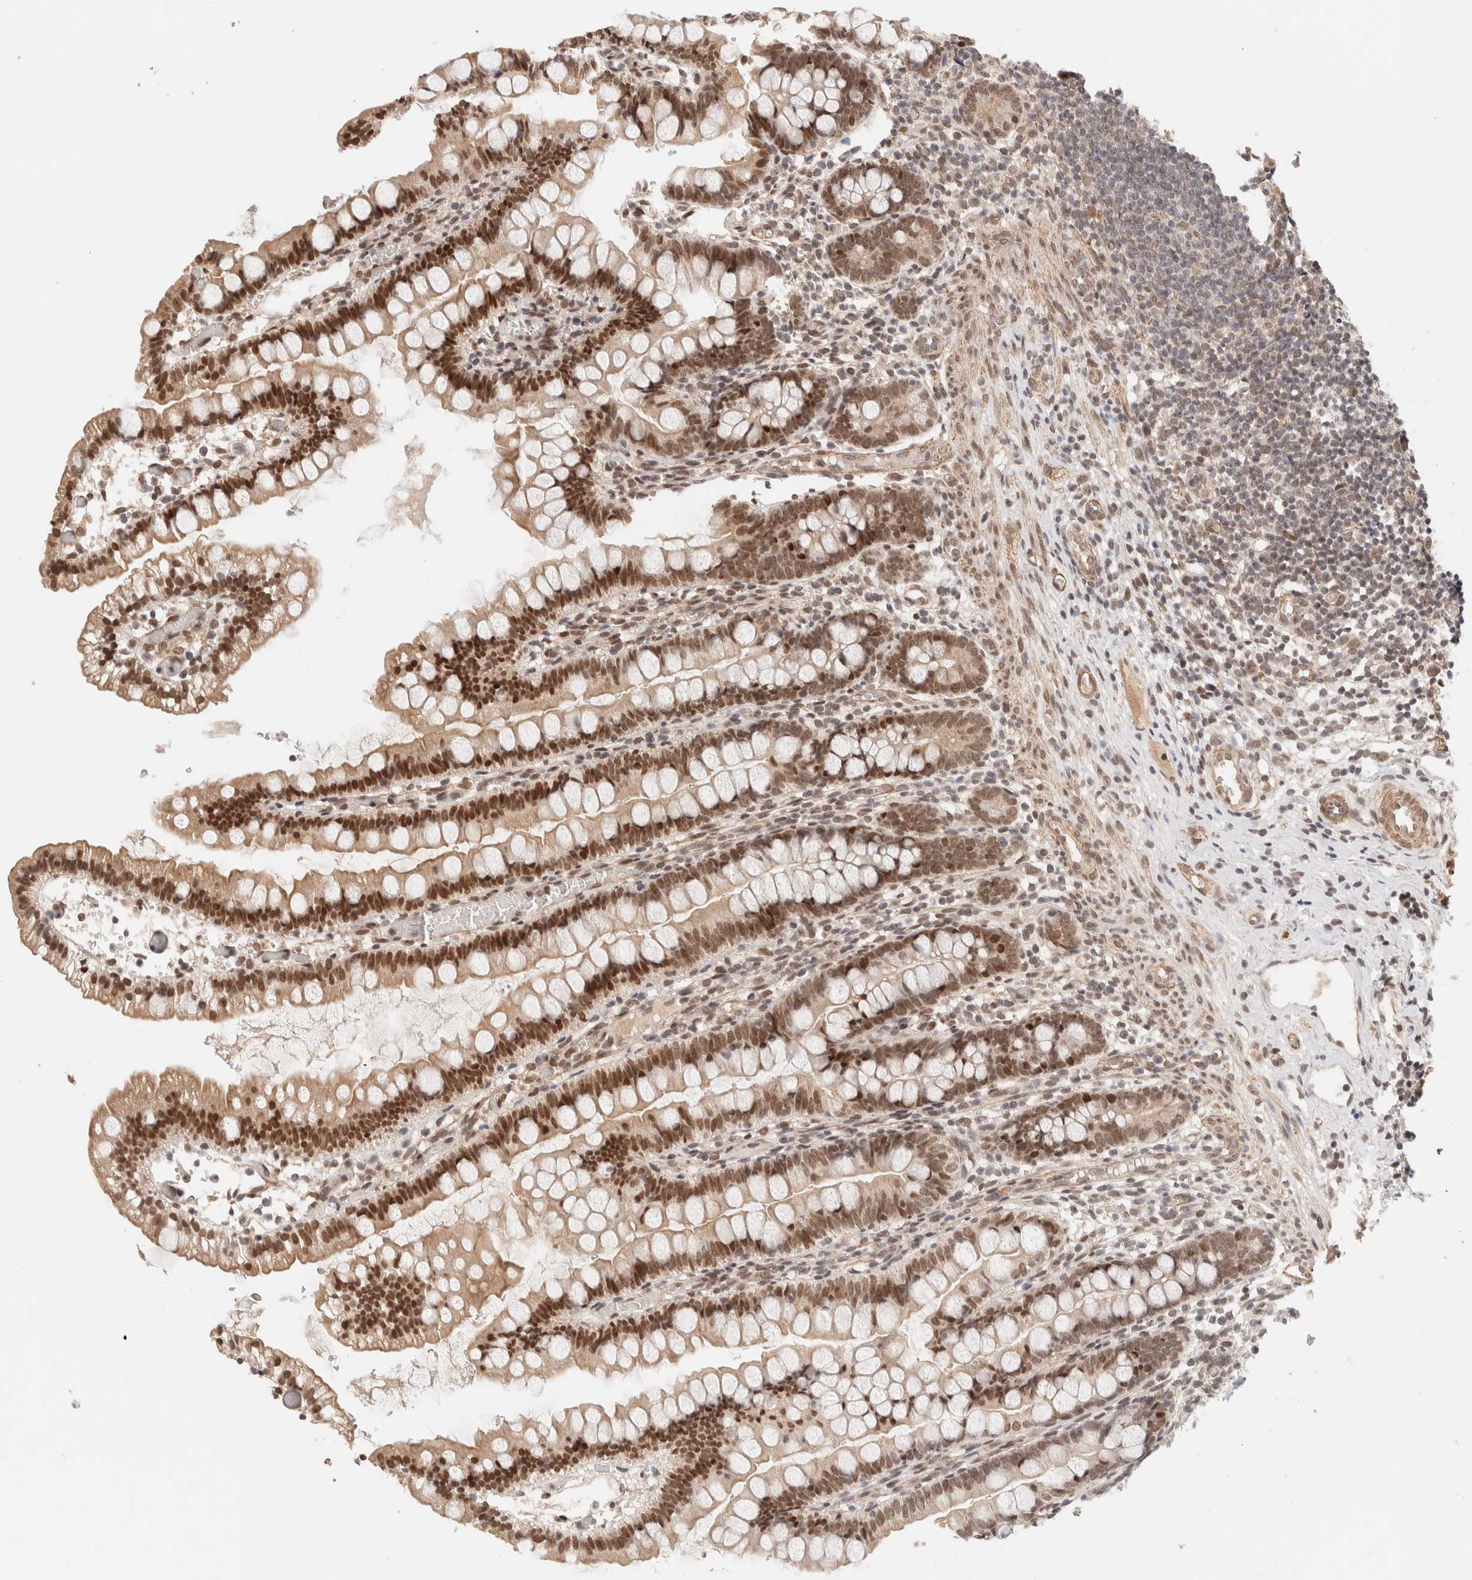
{"staining": {"intensity": "strong", "quantity": "25%-75%", "location": "cytoplasmic/membranous,nuclear"}, "tissue": "small intestine", "cell_type": "Glandular cells", "image_type": "normal", "snomed": [{"axis": "morphology", "description": "Normal tissue, NOS"}, {"axis": "morphology", "description": "Developmental malformation"}, {"axis": "topography", "description": "Small intestine"}], "caption": "The image shows staining of unremarkable small intestine, revealing strong cytoplasmic/membranous,nuclear protein expression (brown color) within glandular cells. (Brightfield microscopy of DAB IHC at high magnification).", "gene": "BRPF3", "patient": {"sex": "male"}}